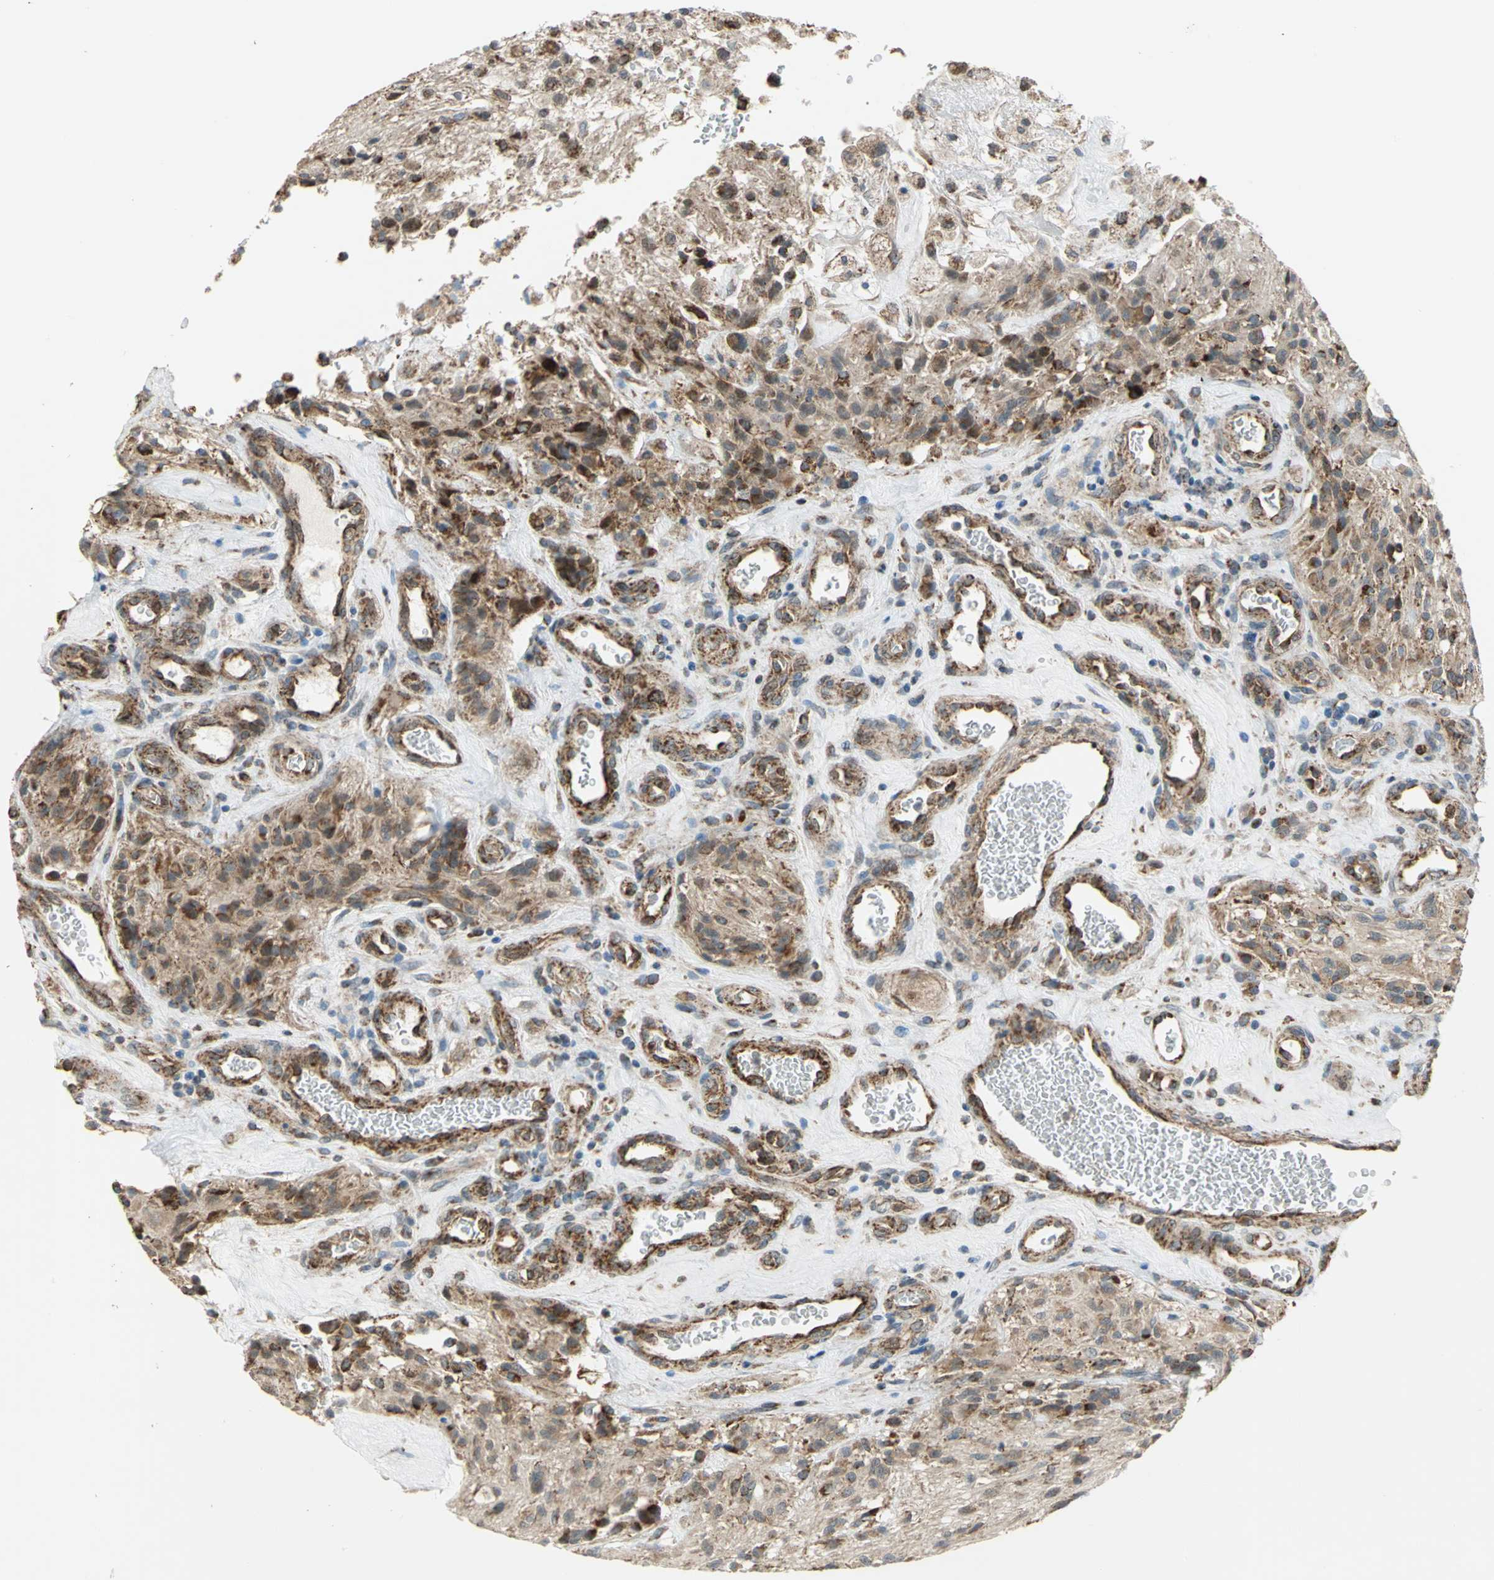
{"staining": {"intensity": "moderate", "quantity": ">75%", "location": "cytoplasmic/membranous"}, "tissue": "glioma", "cell_type": "Tumor cells", "image_type": "cancer", "snomed": [{"axis": "morphology", "description": "Normal tissue, NOS"}, {"axis": "morphology", "description": "Glioma, malignant, High grade"}, {"axis": "topography", "description": "Cerebral cortex"}], "caption": "The micrograph exhibits immunohistochemical staining of glioma. There is moderate cytoplasmic/membranous positivity is identified in approximately >75% of tumor cells.", "gene": "MRPS22", "patient": {"sex": "male", "age": 56}}